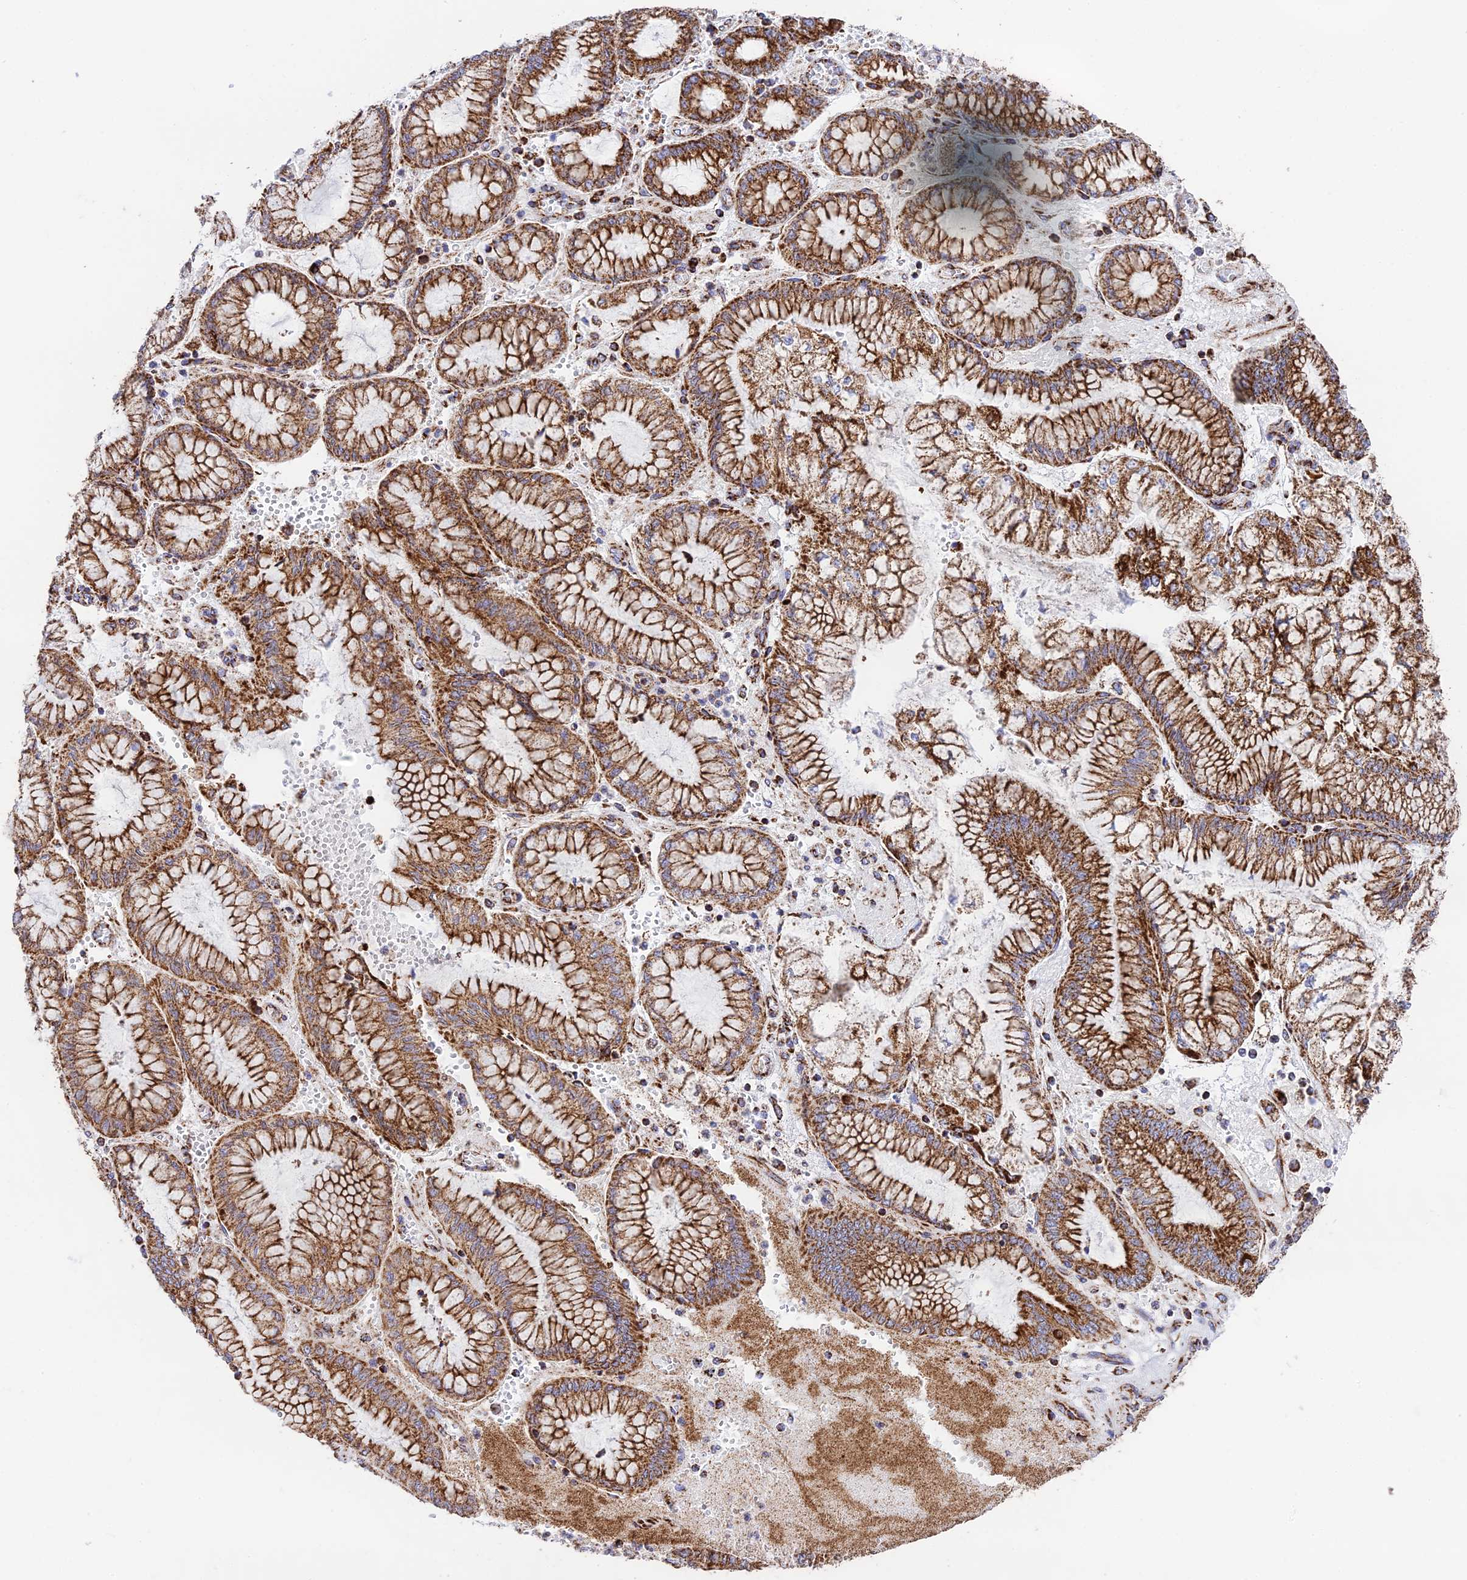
{"staining": {"intensity": "moderate", "quantity": ">75%", "location": "cytoplasmic/membranous"}, "tissue": "stomach cancer", "cell_type": "Tumor cells", "image_type": "cancer", "snomed": [{"axis": "morphology", "description": "Adenocarcinoma, NOS"}, {"axis": "topography", "description": "Stomach"}], "caption": "IHC of human adenocarcinoma (stomach) exhibits medium levels of moderate cytoplasmic/membranous positivity in about >75% of tumor cells.", "gene": "CHCHD3", "patient": {"sex": "male", "age": 76}}